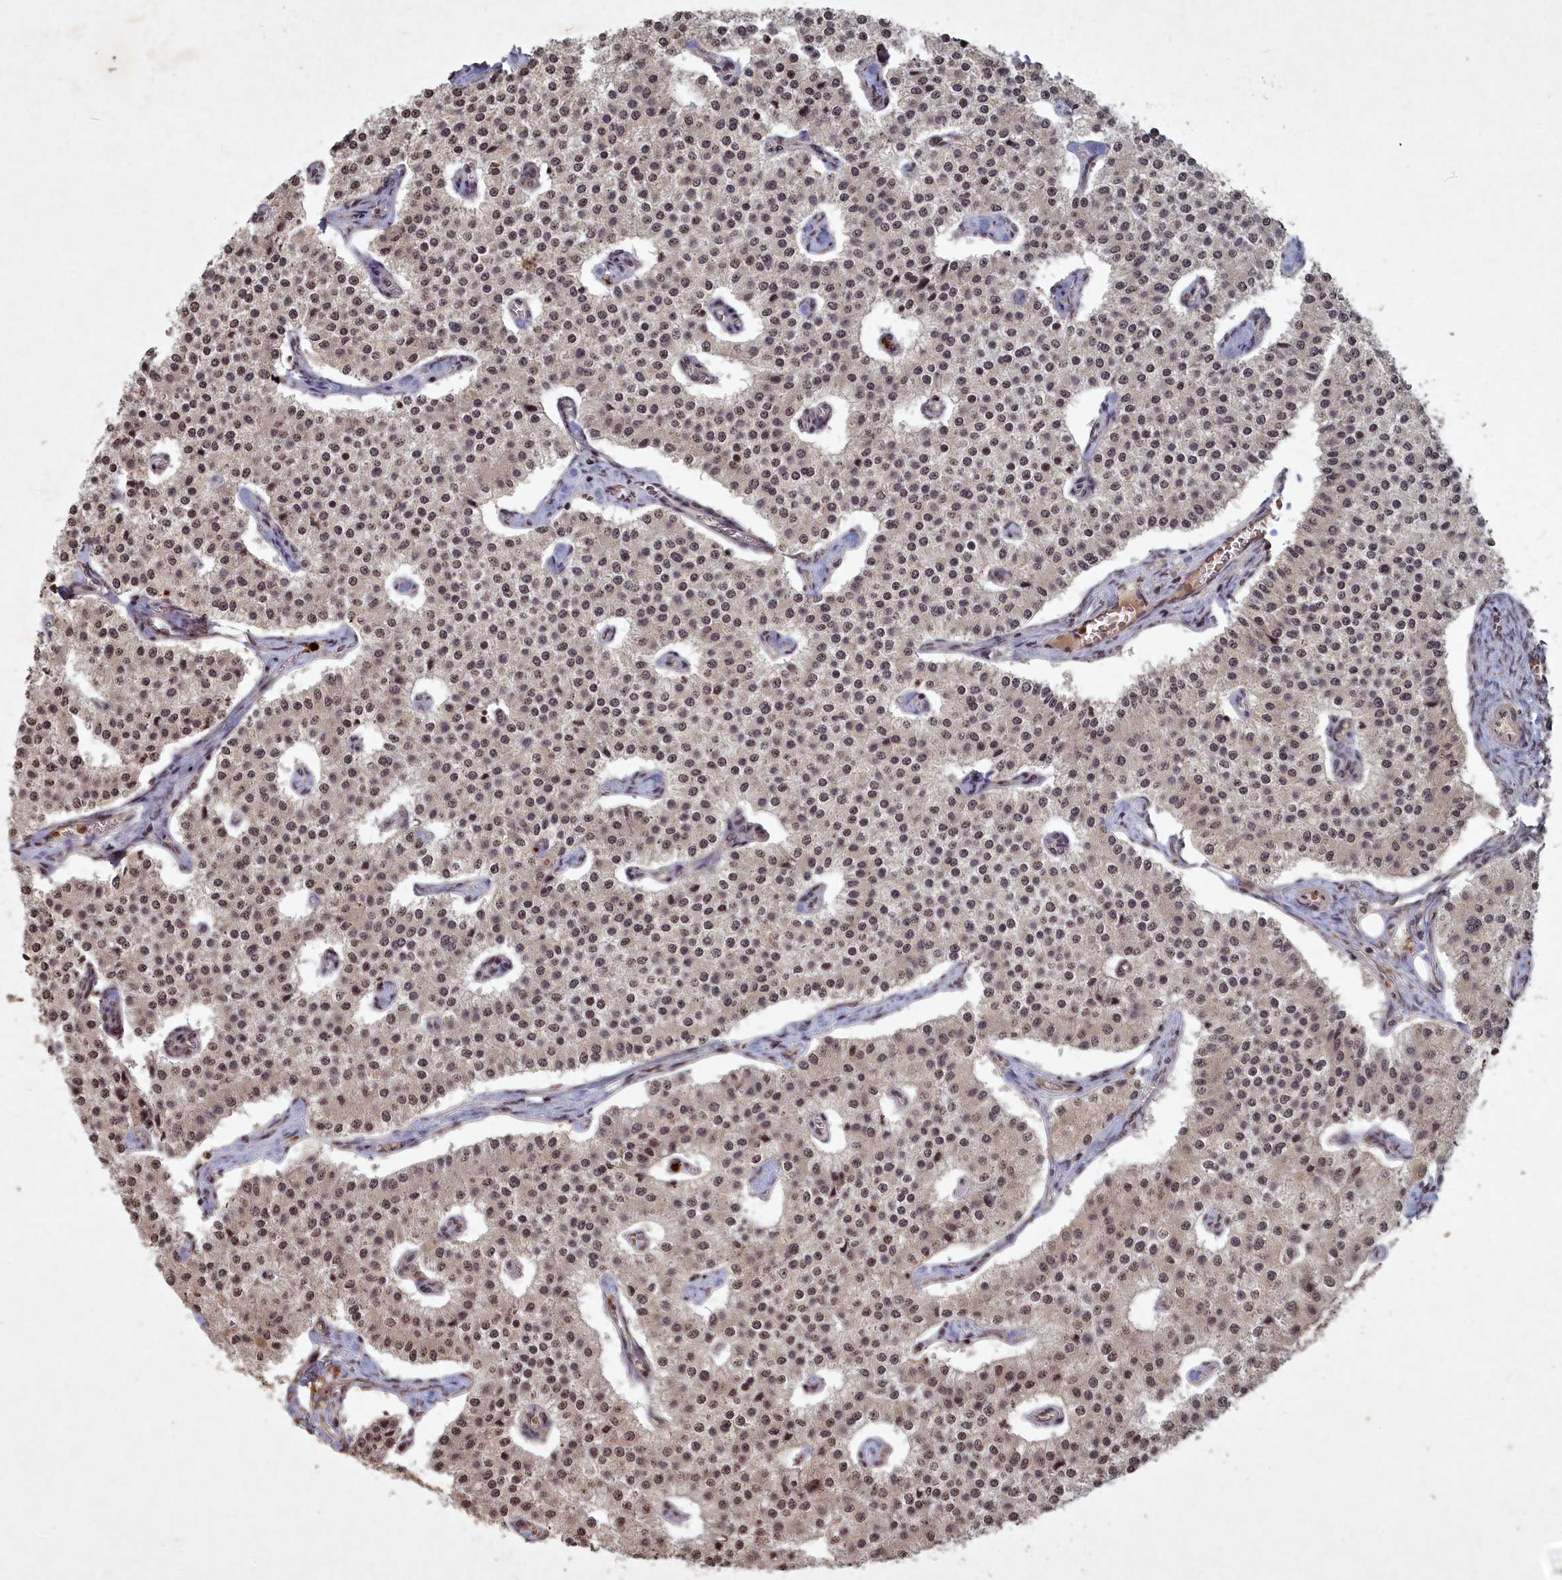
{"staining": {"intensity": "weak", "quantity": ">75%", "location": "nuclear"}, "tissue": "carcinoid", "cell_type": "Tumor cells", "image_type": "cancer", "snomed": [{"axis": "morphology", "description": "Carcinoid, malignant, NOS"}, {"axis": "topography", "description": "Colon"}], "caption": "Weak nuclear expression is appreciated in approximately >75% of tumor cells in carcinoid.", "gene": "SRMS", "patient": {"sex": "female", "age": 52}}